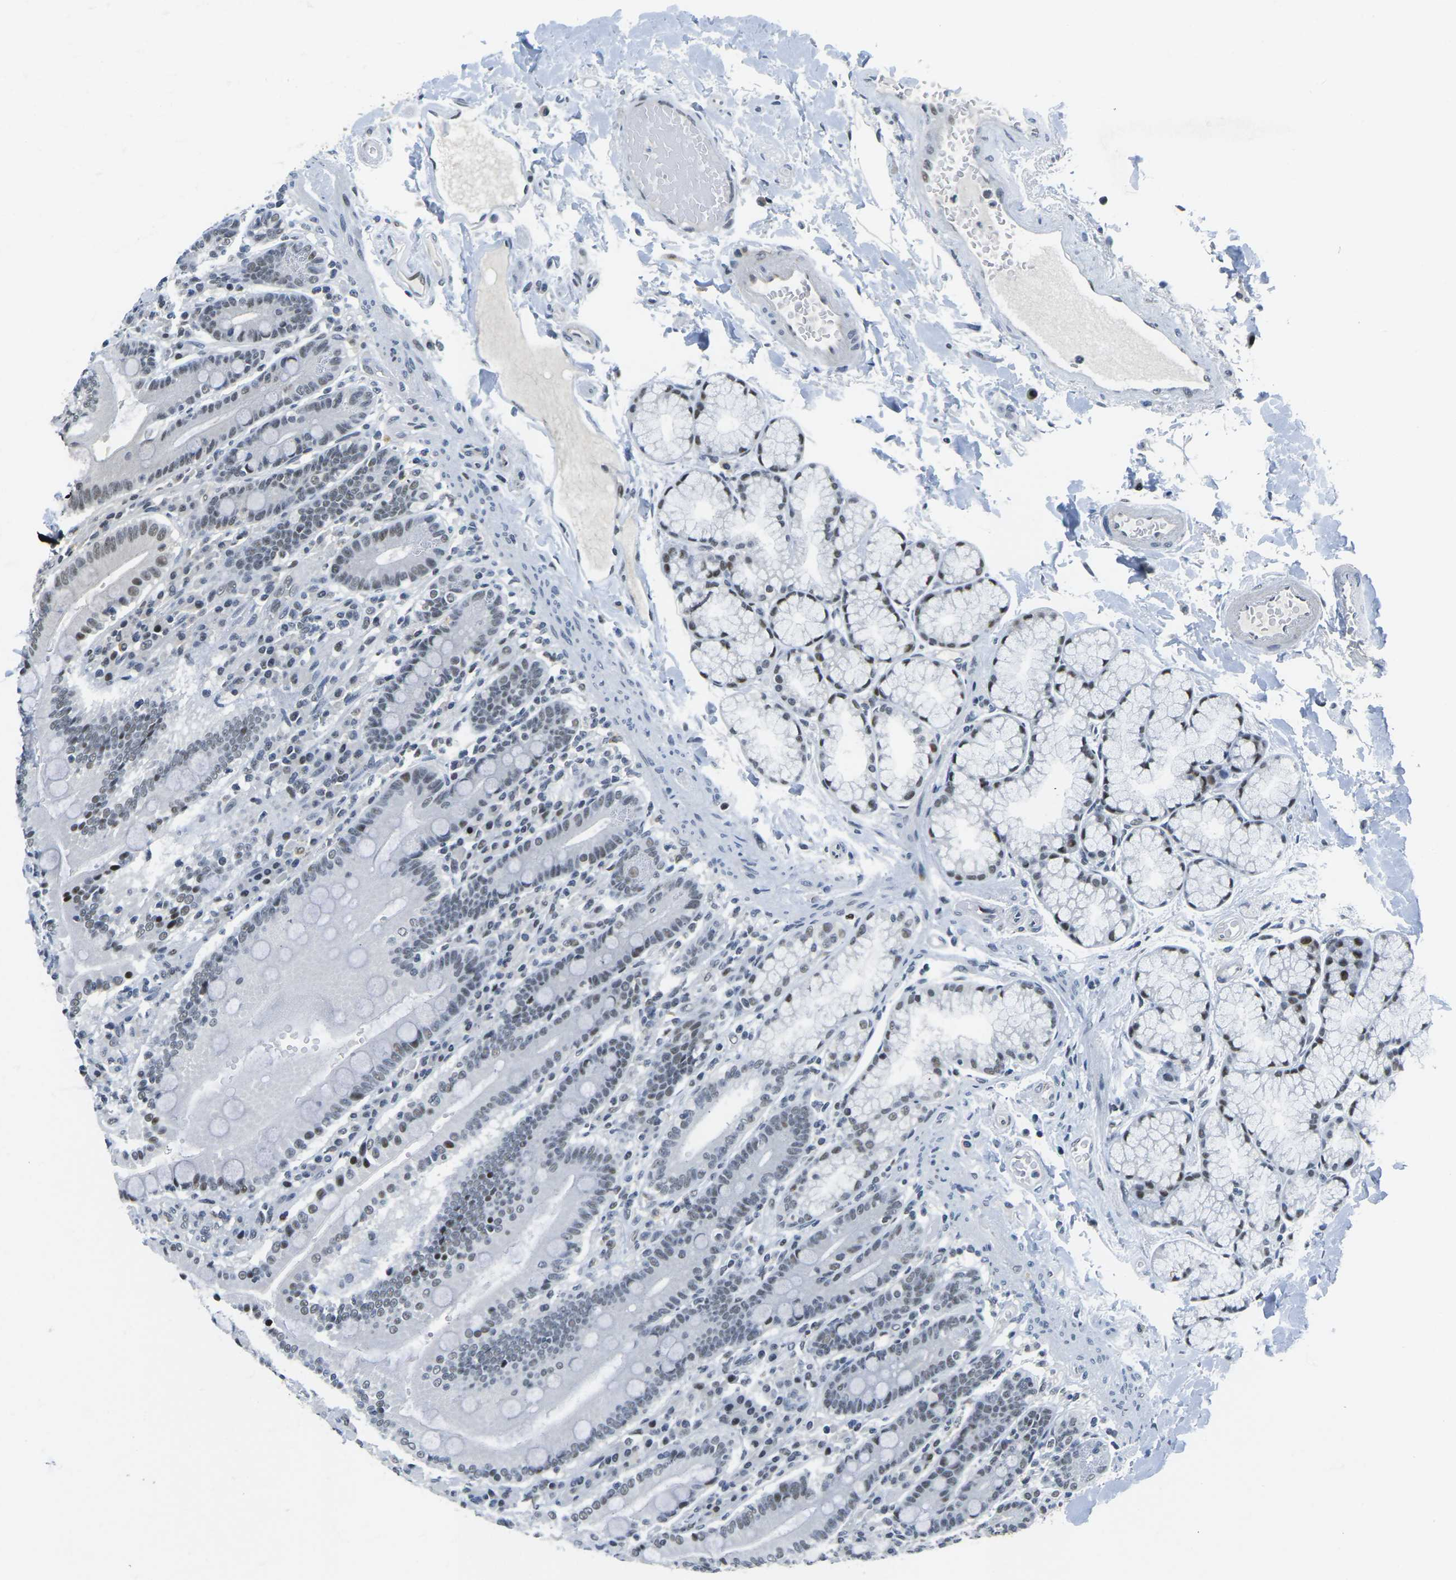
{"staining": {"intensity": "moderate", "quantity": "<25%", "location": "nuclear"}, "tissue": "duodenum", "cell_type": "Glandular cells", "image_type": "normal", "snomed": [{"axis": "morphology", "description": "Normal tissue, NOS"}, {"axis": "topography", "description": "Small intestine, NOS"}], "caption": "IHC (DAB) staining of unremarkable human duodenum exhibits moderate nuclear protein positivity in approximately <25% of glandular cells.", "gene": "PRPF8", "patient": {"sex": "female", "age": 71}}